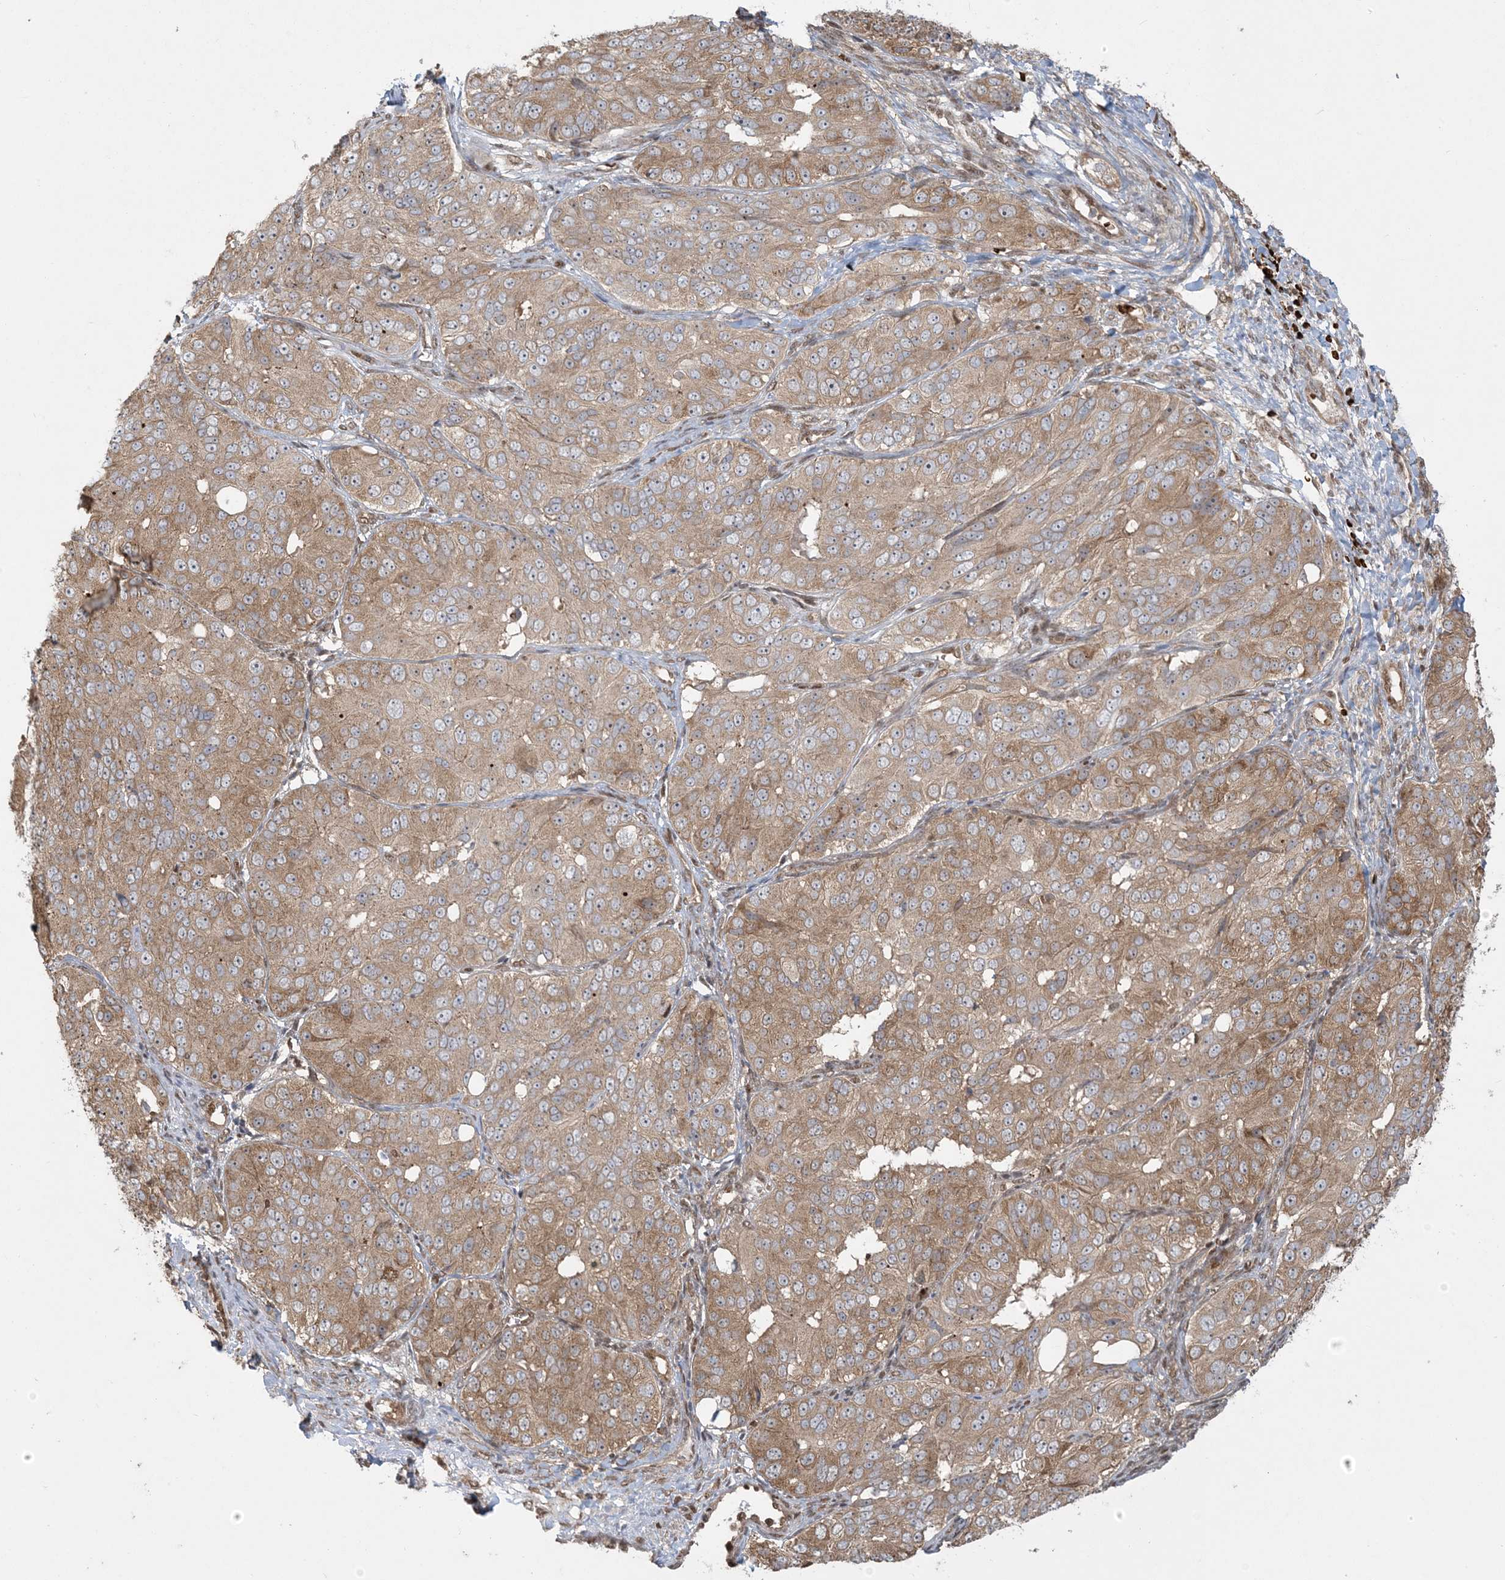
{"staining": {"intensity": "moderate", "quantity": ">75%", "location": "cytoplasmic/membranous"}, "tissue": "ovarian cancer", "cell_type": "Tumor cells", "image_type": "cancer", "snomed": [{"axis": "morphology", "description": "Carcinoma, endometroid"}, {"axis": "topography", "description": "Ovary"}], "caption": "Tumor cells display medium levels of moderate cytoplasmic/membranous expression in about >75% of cells in human ovarian cancer (endometroid carcinoma). The staining is performed using DAB brown chromogen to label protein expression. The nuclei are counter-stained blue using hematoxylin.", "gene": "ABCF3", "patient": {"sex": "female", "age": 51}}